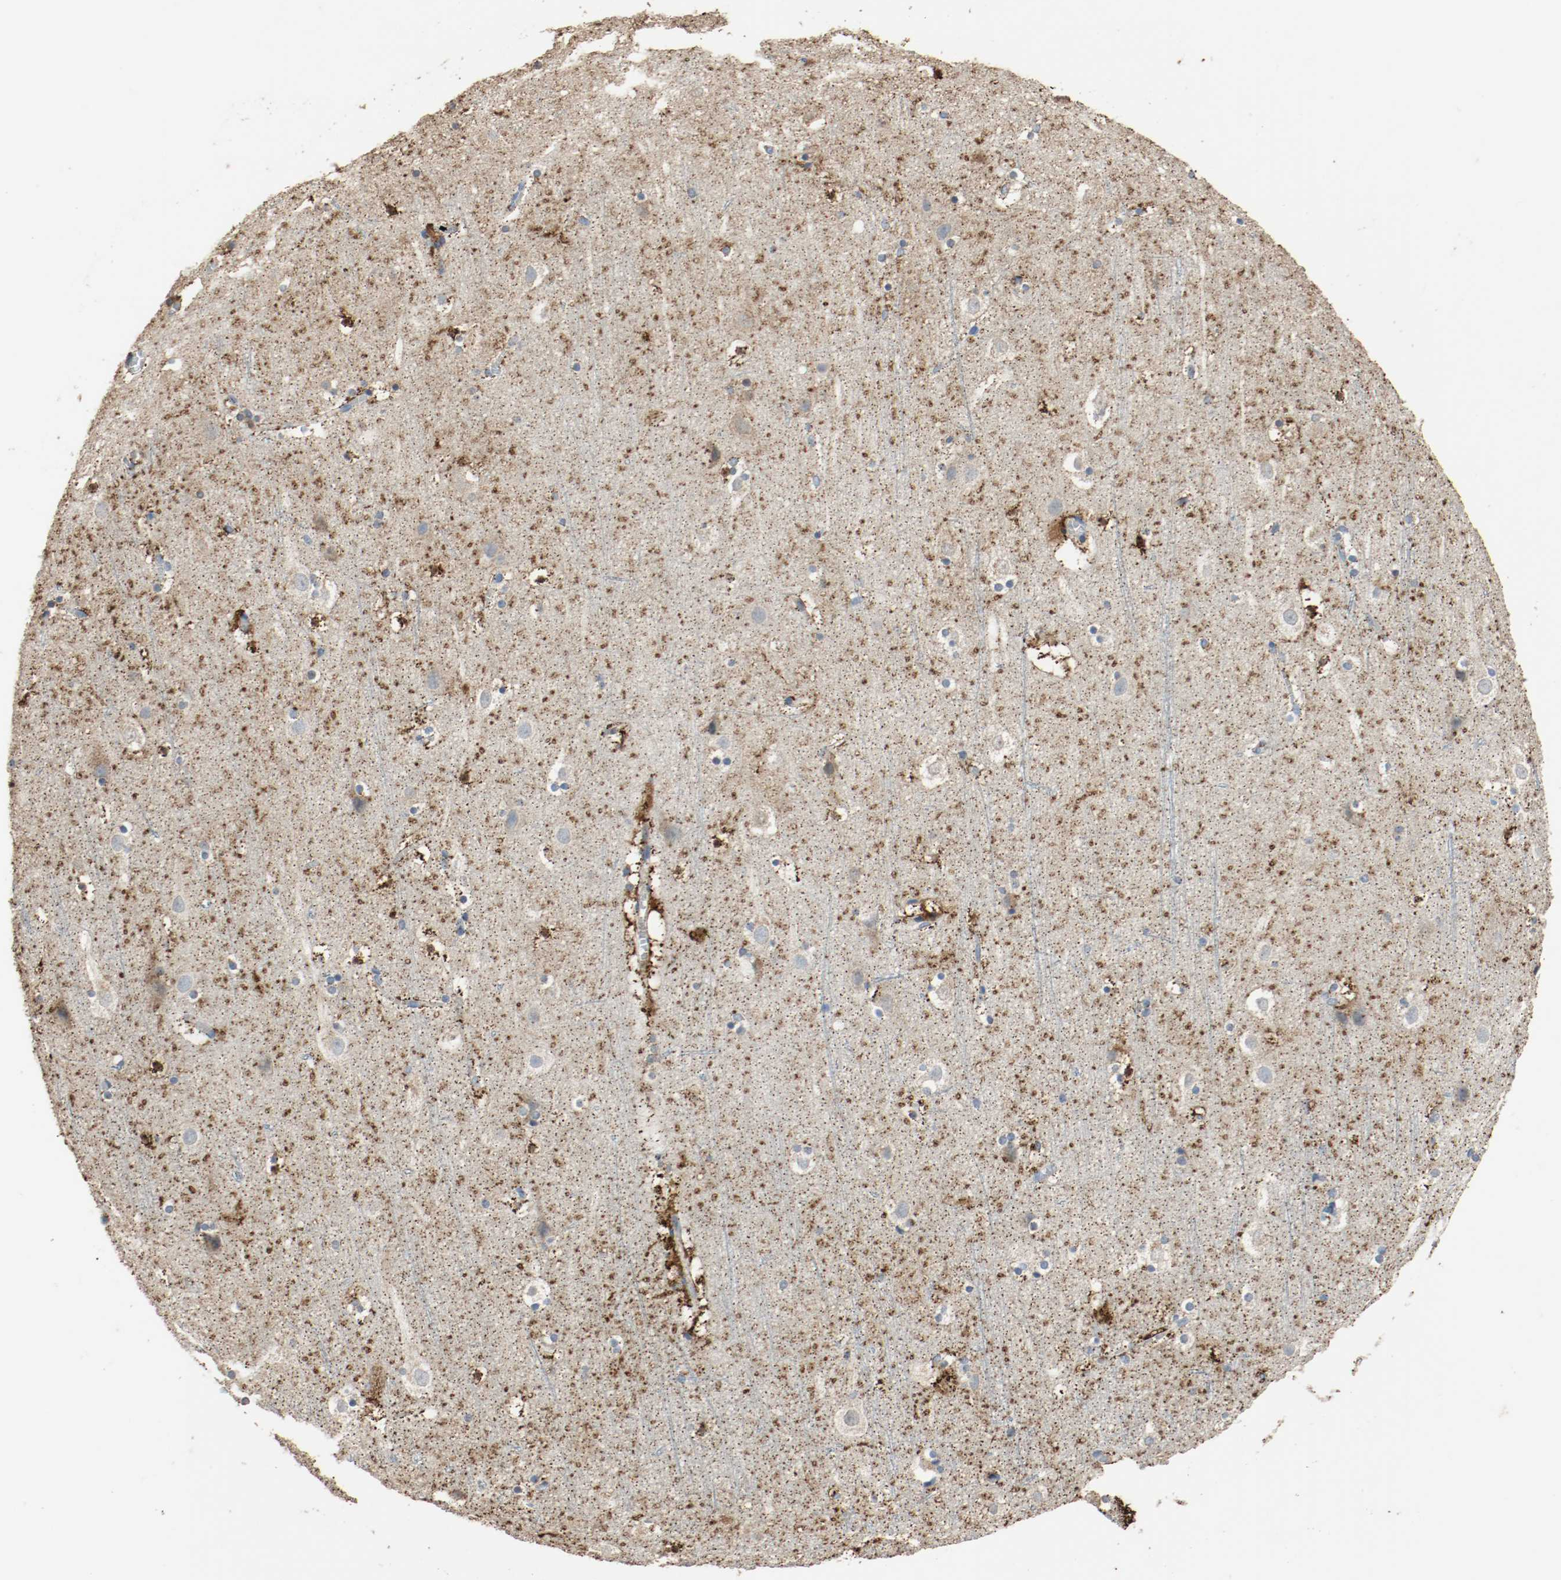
{"staining": {"intensity": "moderate", "quantity": ">75%", "location": "cytoplasmic/membranous"}, "tissue": "cerebral cortex", "cell_type": "Endothelial cells", "image_type": "normal", "snomed": [{"axis": "morphology", "description": "Normal tissue, NOS"}, {"axis": "topography", "description": "Cerebral cortex"}], "caption": "Cerebral cortex stained with a brown dye displays moderate cytoplasmic/membranous positive expression in approximately >75% of endothelial cells.", "gene": "ALDH4A1", "patient": {"sex": "male", "age": 45}}